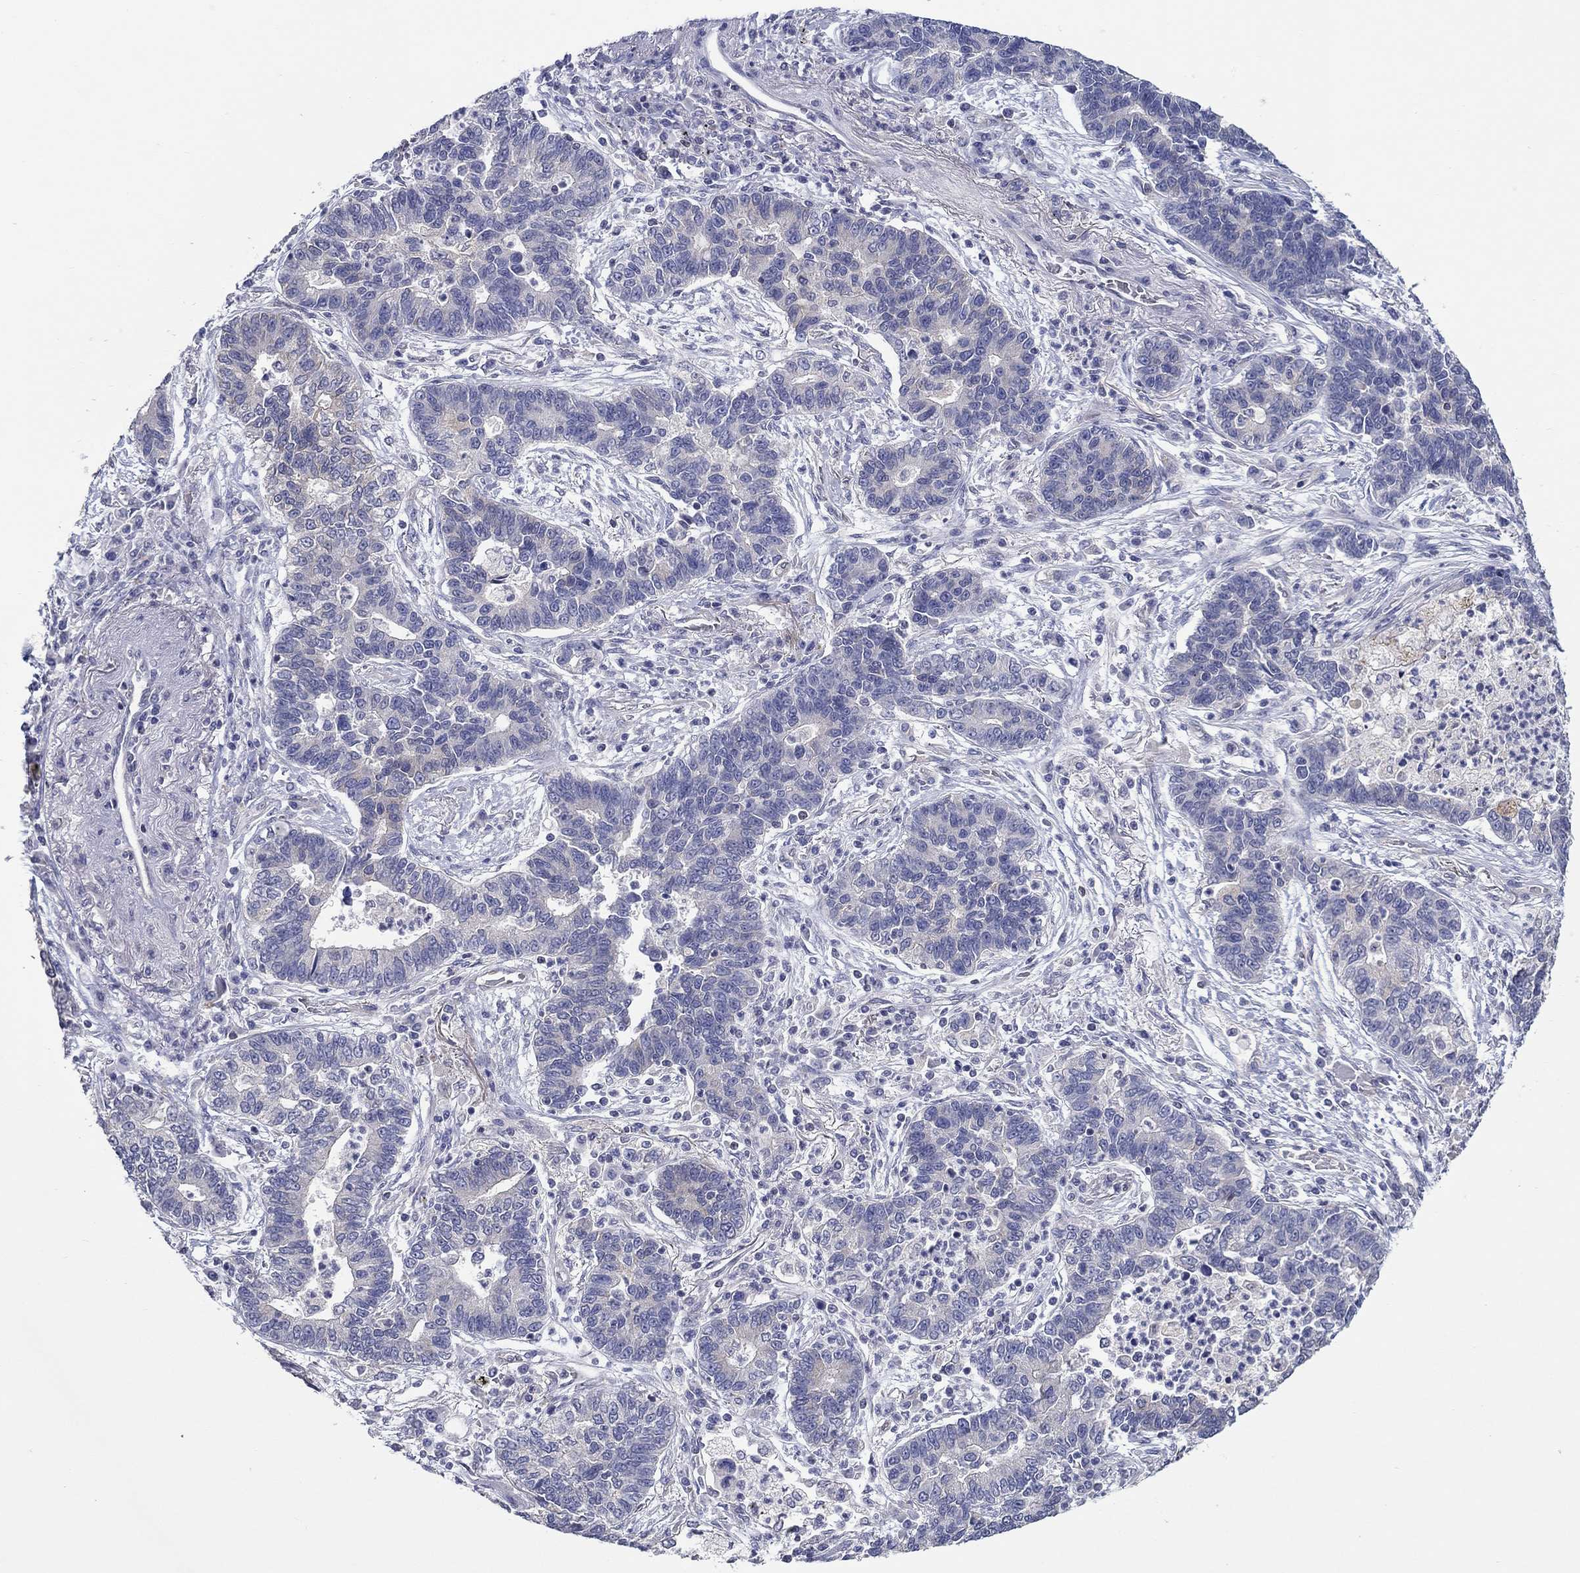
{"staining": {"intensity": "negative", "quantity": "none", "location": "none"}, "tissue": "lung cancer", "cell_type": "Tumor cells", "image_type": "cancer", "snomed": [{"axis": "morphology", "description": "Adenocarcinoma, NOS"}, {"axis": "topography", "description": "Lung"}], "caption": "High power microscopy image of an immunohistochemistry photomicrograph of adenocarcinoma (lung), revealing no significant expression in tumor cells.", "gene": "ERMP1", "patient": {"sex": "female", "age": 57}}